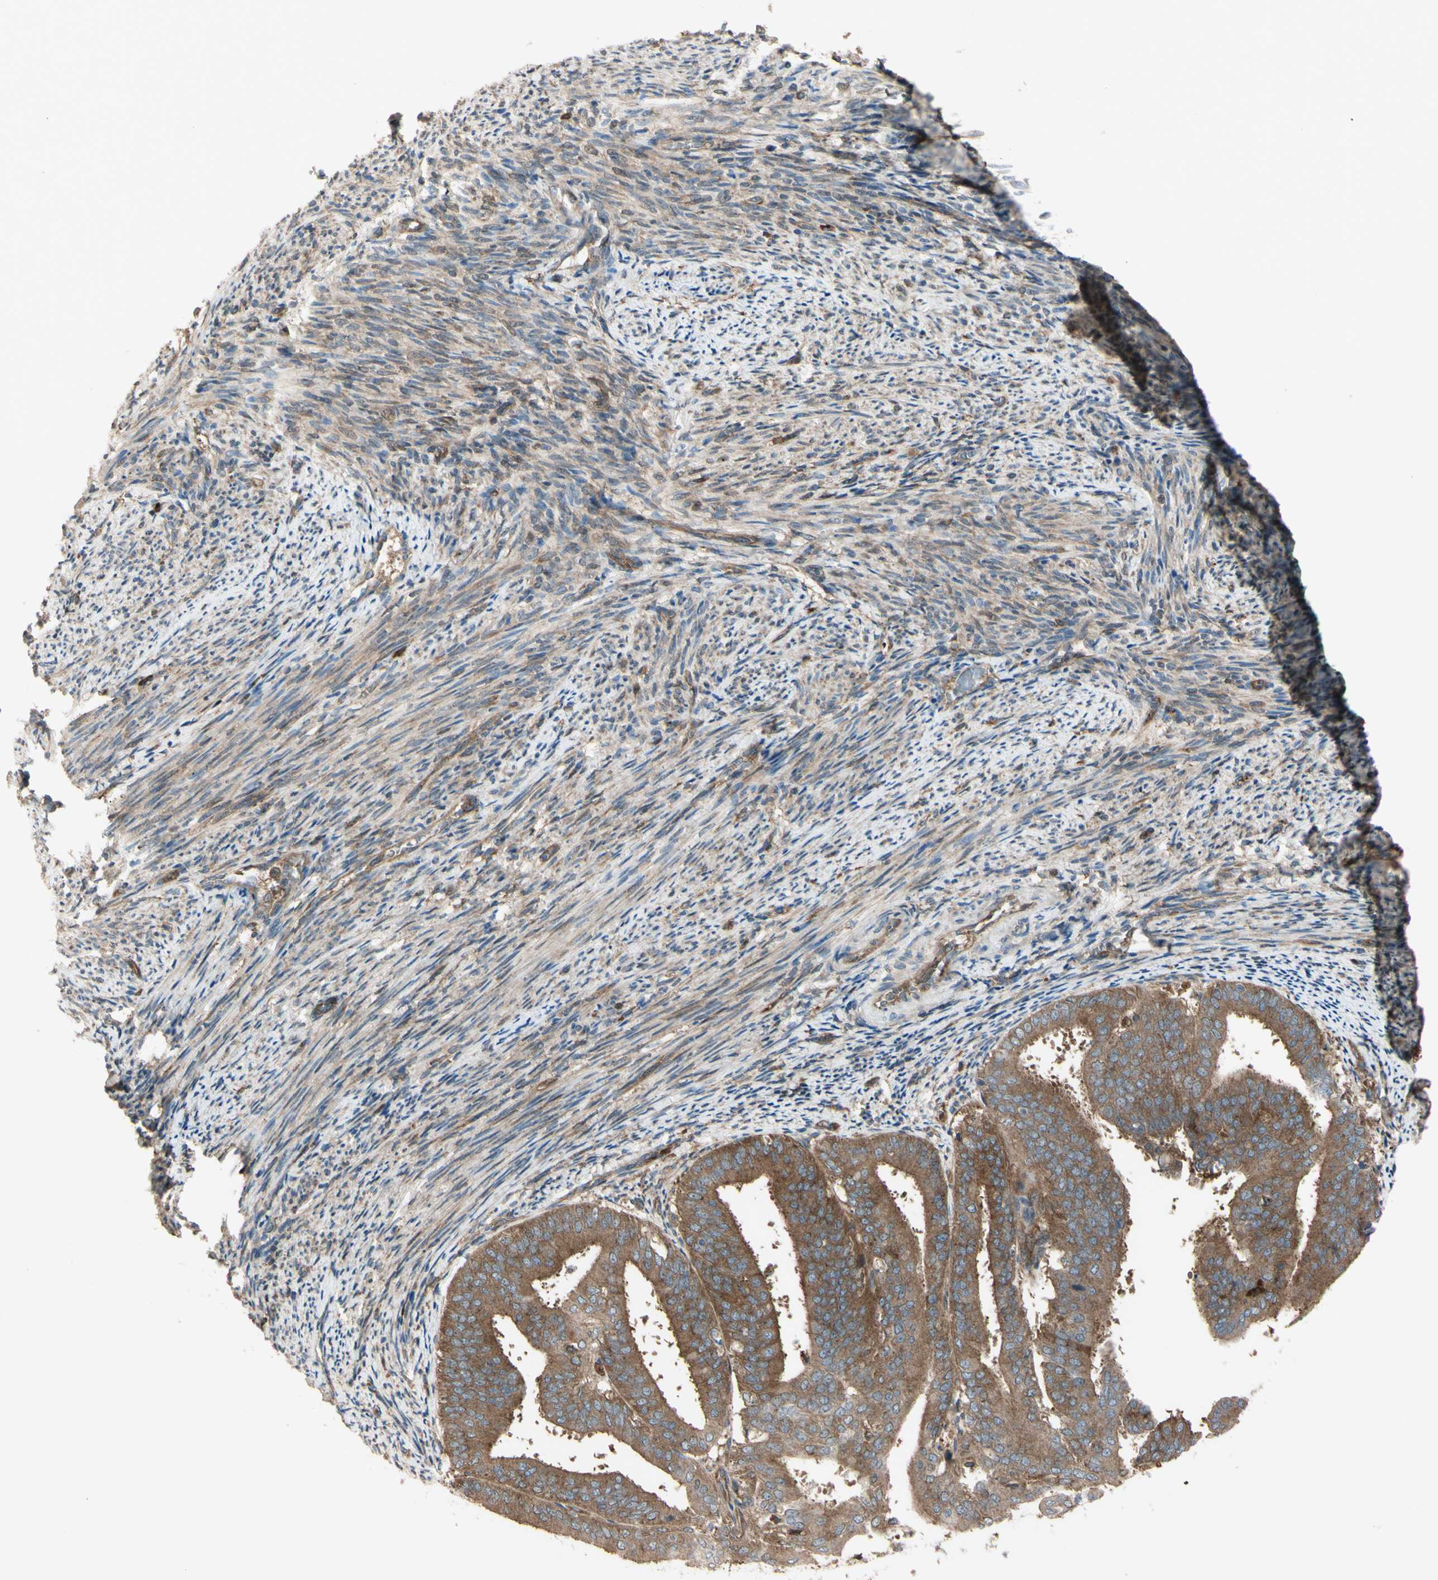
{"staining": {"intensity": "strong", "quantity": ">75%", "location": "cytoplasmic/membranous"}, "tissue": "endometrial cancer", "cell_type": "Tumor cells", "image_type": "cancer", "snomed": [{"axis": "morphology", "description": "Adenocarcinoma, NOS"}, {"axis": "topography", "description": "Endometrium"}], "caption": "A brown stain shows strong cytoplasmic/membranous expression of a protein in endometrial cancer tumor cells.", "gene": "PTPN12", "patient": {"sex": "female", "age": 63}}